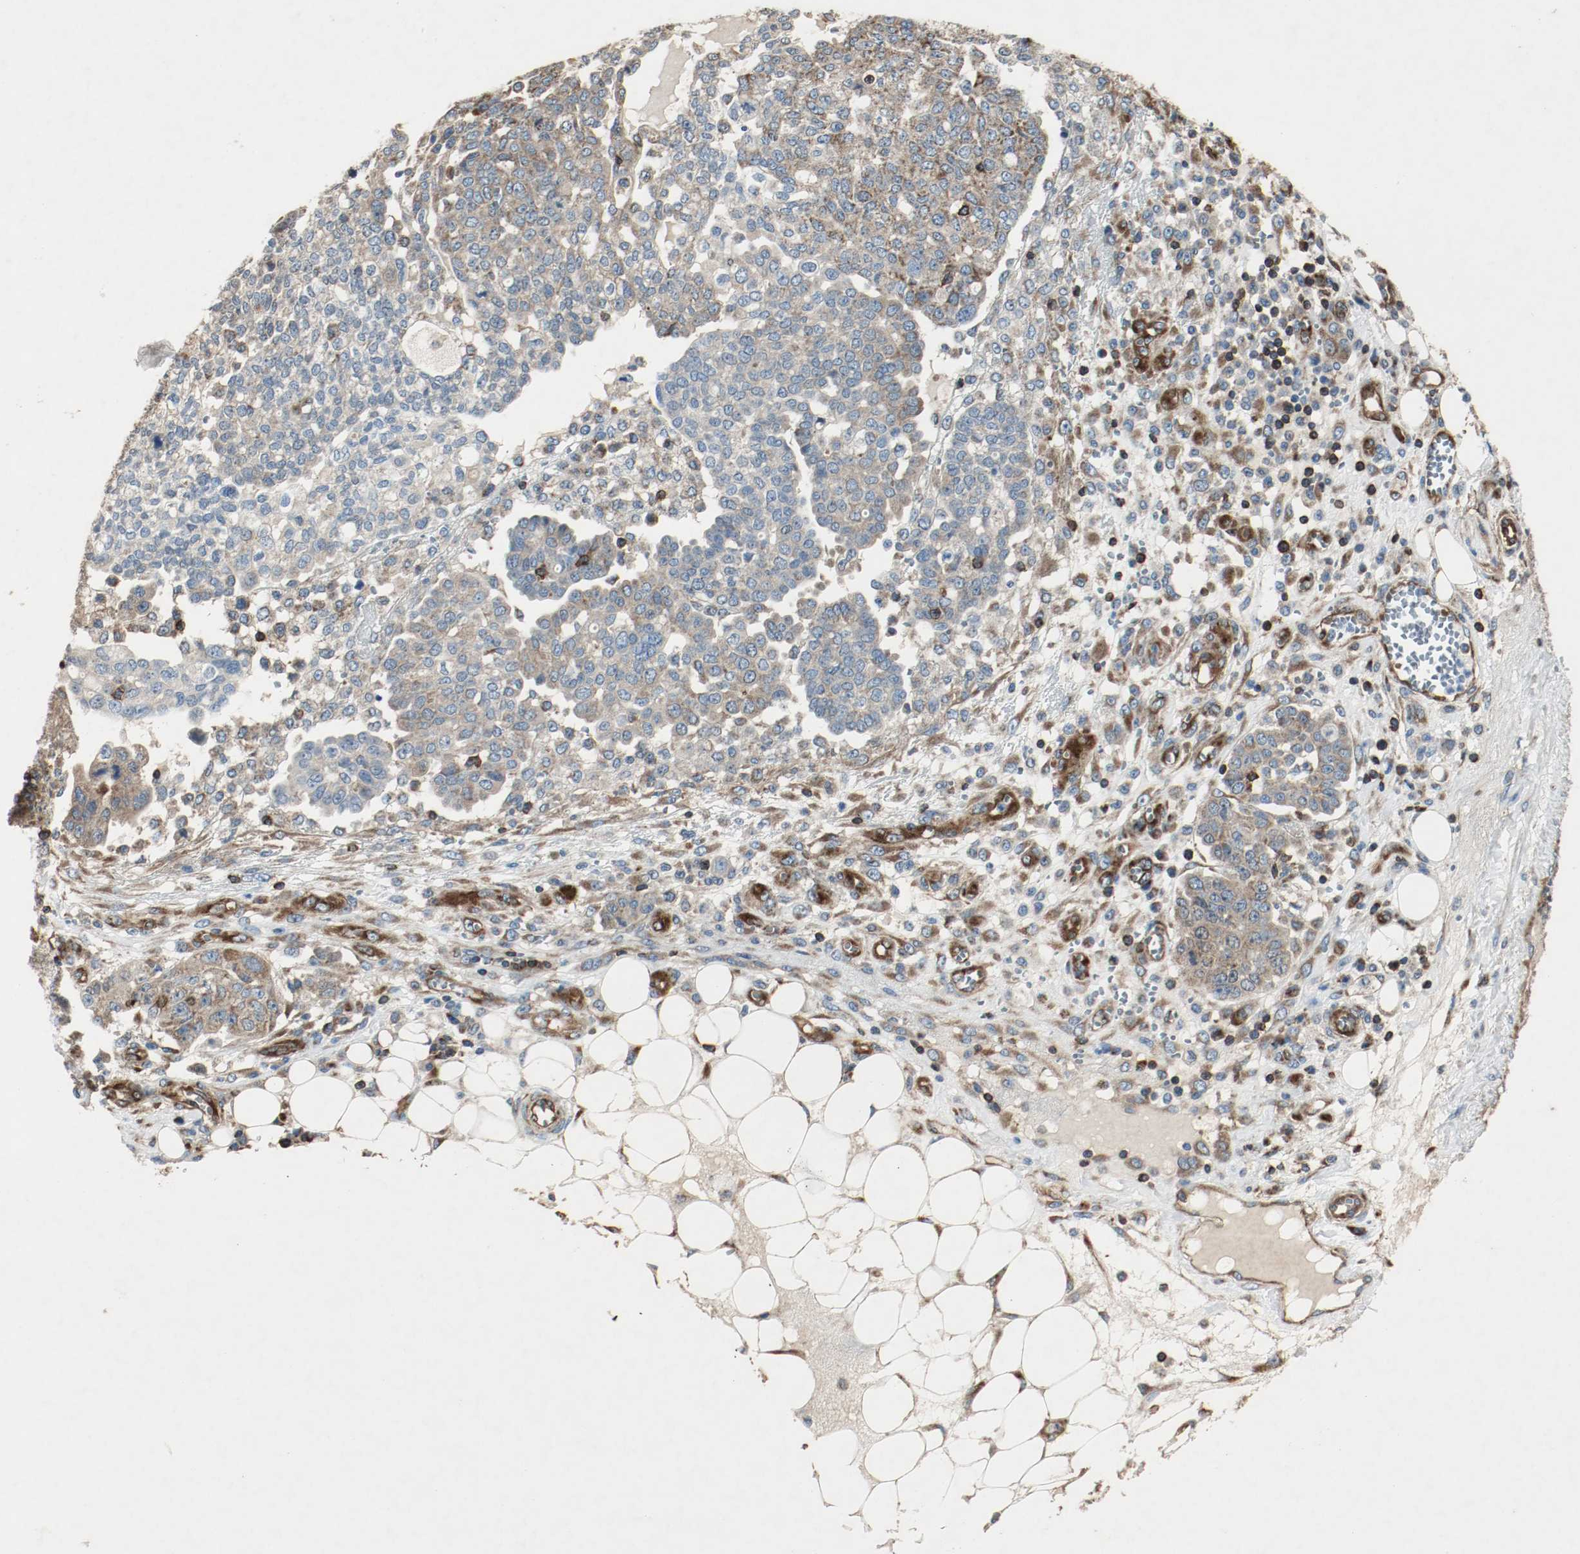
{"staining": {"intensity": "moderate", "quantity": ">75%", "location": "cytoplasmic/membranous"}, "tissue": "ovarian cancer", "cell_type": "Tumor cells", "image_type": "cancer", "snomed": [{"axis": "morphology", "description": "Cystadenocarcinoma, serous, NOS"}, {"axis": "topography", "description": "Soft tissue"}, {"axis": "topography", "description": "Ovary"}], "caption": "Protein expression by immunohistochemistry (IHC) displays moderate cytoplasmic/membranous staining in about >75% of tumor cells in ovarian cancer (serous cystadenocarcinoma).", "gene": "PLCG1", "patient": {"sex": "female", "age": 57}}